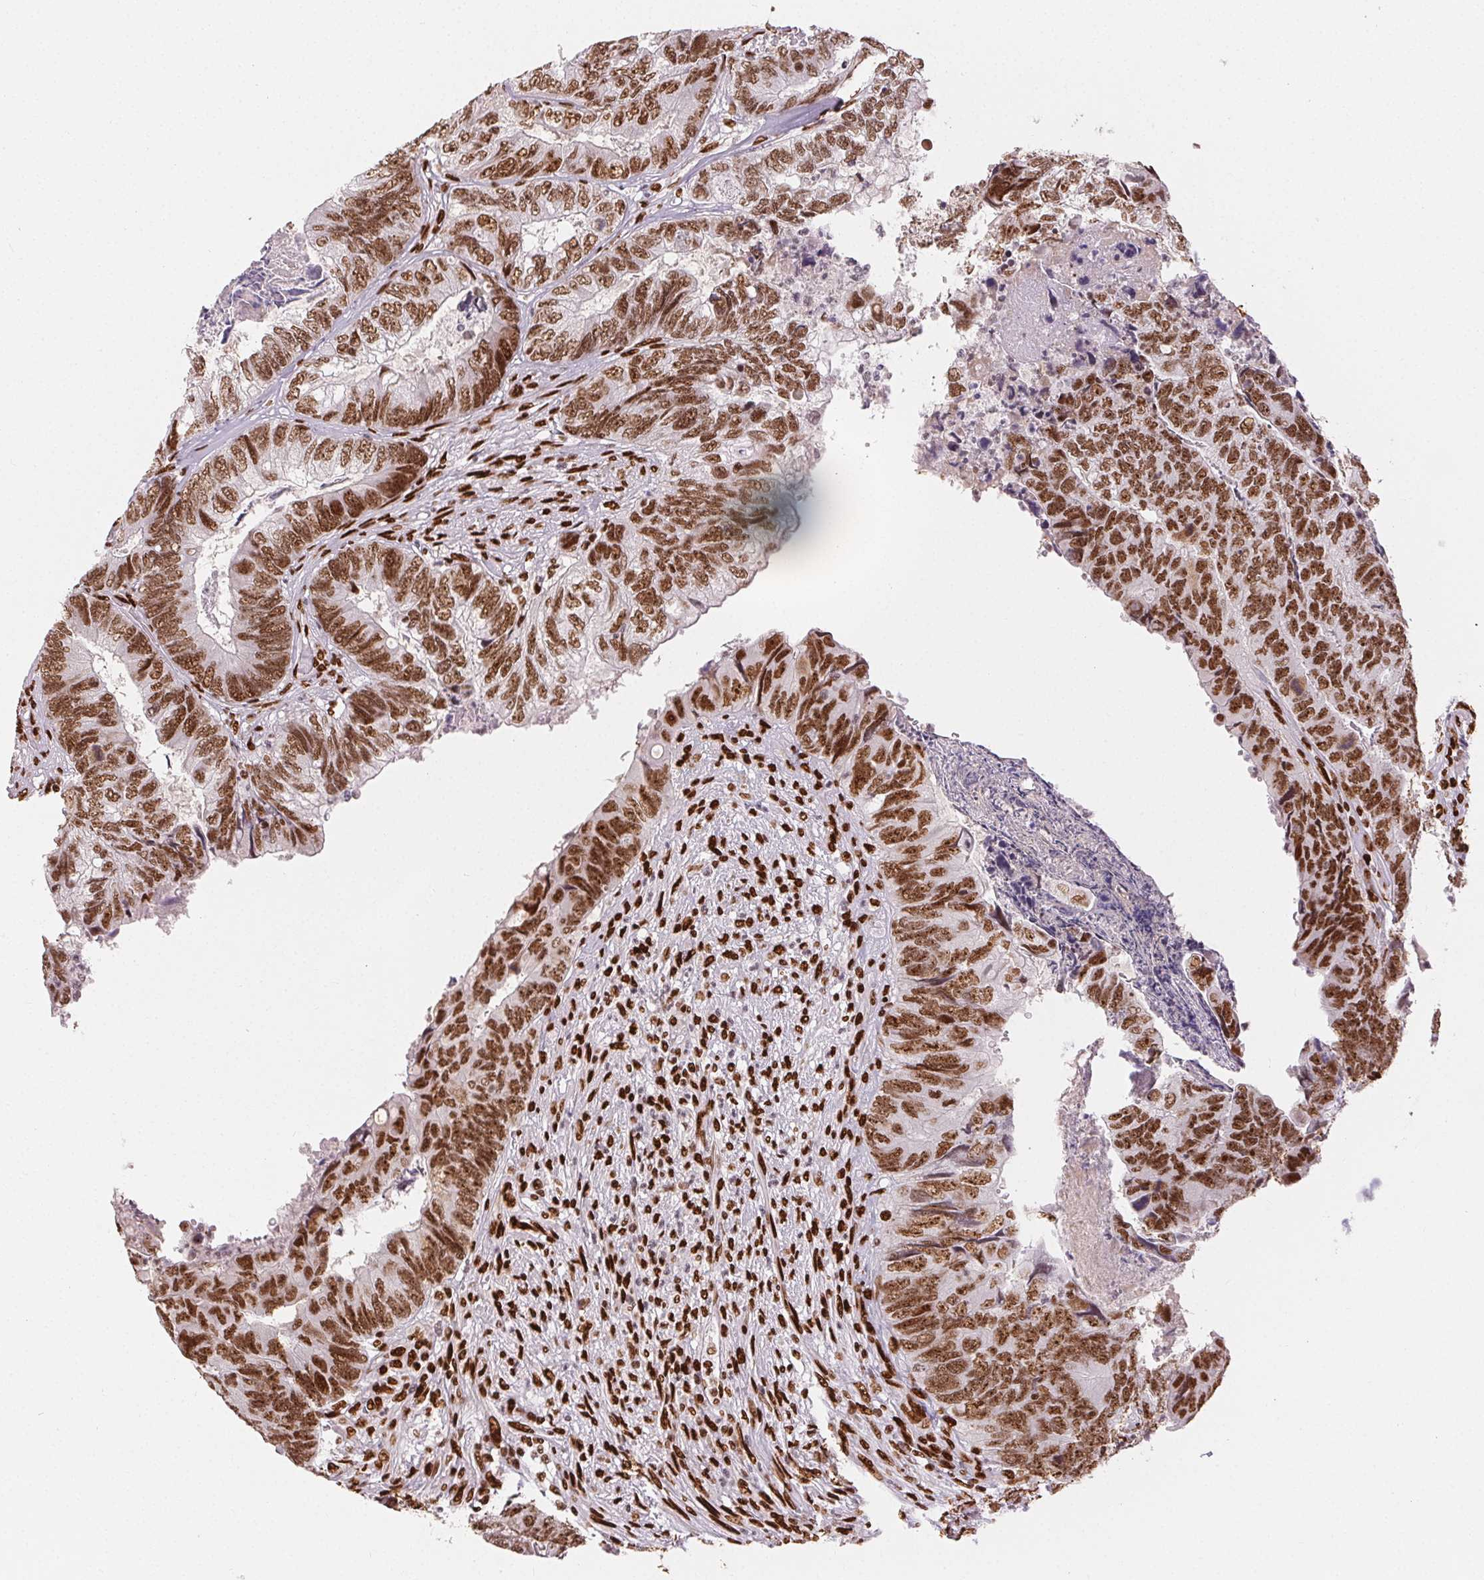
{"staining": {"intensity": "moderate", "quantity": ">75%", "location": "nuclear"}, "tissue": "colorectal cancer", "cell_type": "Tumor cells", "image_type": "cancer", "snomed": [{"axis": "morphology", "description": "Adenocarcinoma, NOS"}, {"axis": "topography", "description": "Colon"}], "caption": "There is medium levels of moderate nuclear positivity in tumor cells of adenocarcinoma (colorectal), as demonstrated by immunohistochemical staining (brown color).", "gene": "ZNF80", "patient": {"sex": "female", "age": 67}}